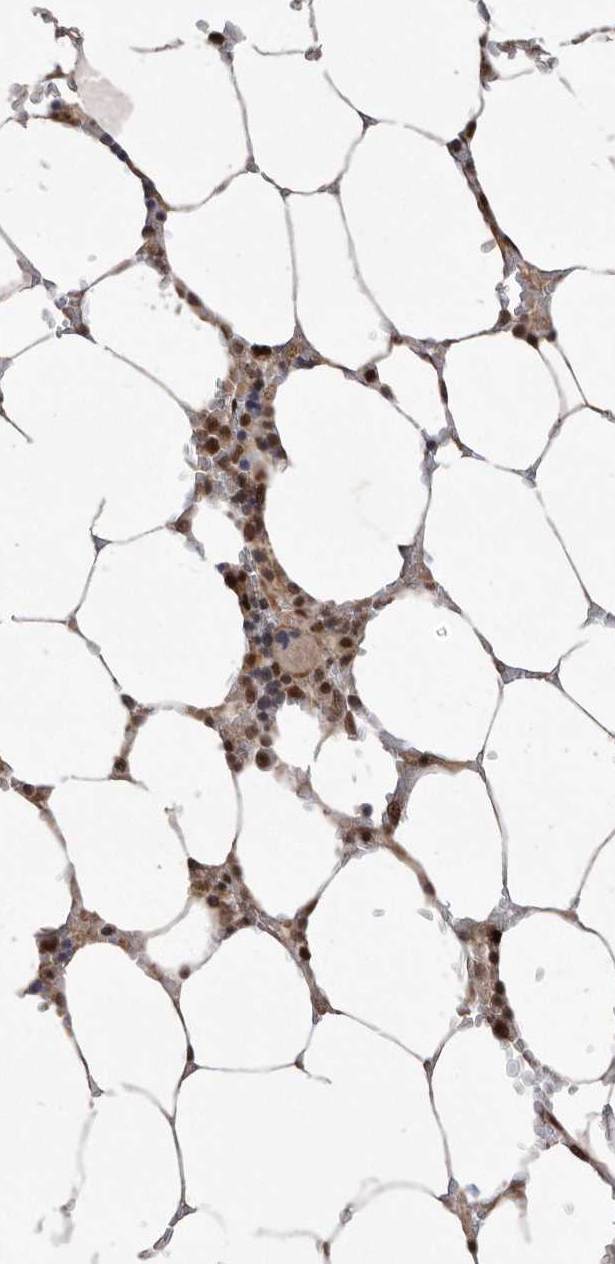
{"staining": {"intensity": "strong", "quantity": "25%-75%", "location": "nuclear"}, "tissue": "bone marrow", "cell_type": "Hematopoietic cells", "image_type": "normal", "snomed": [{"axis": "morphology", "description": "Normal tissue, NOS"}, {"axis": "topography", "description": "Bone marrow"}], "caption": "Strong nuclear staining is identified in about 25%-75% of hematopoietic cells in benign bone marrow.", "gene": "TDRD3", "patient": {"sex": "male", "age": 70}}